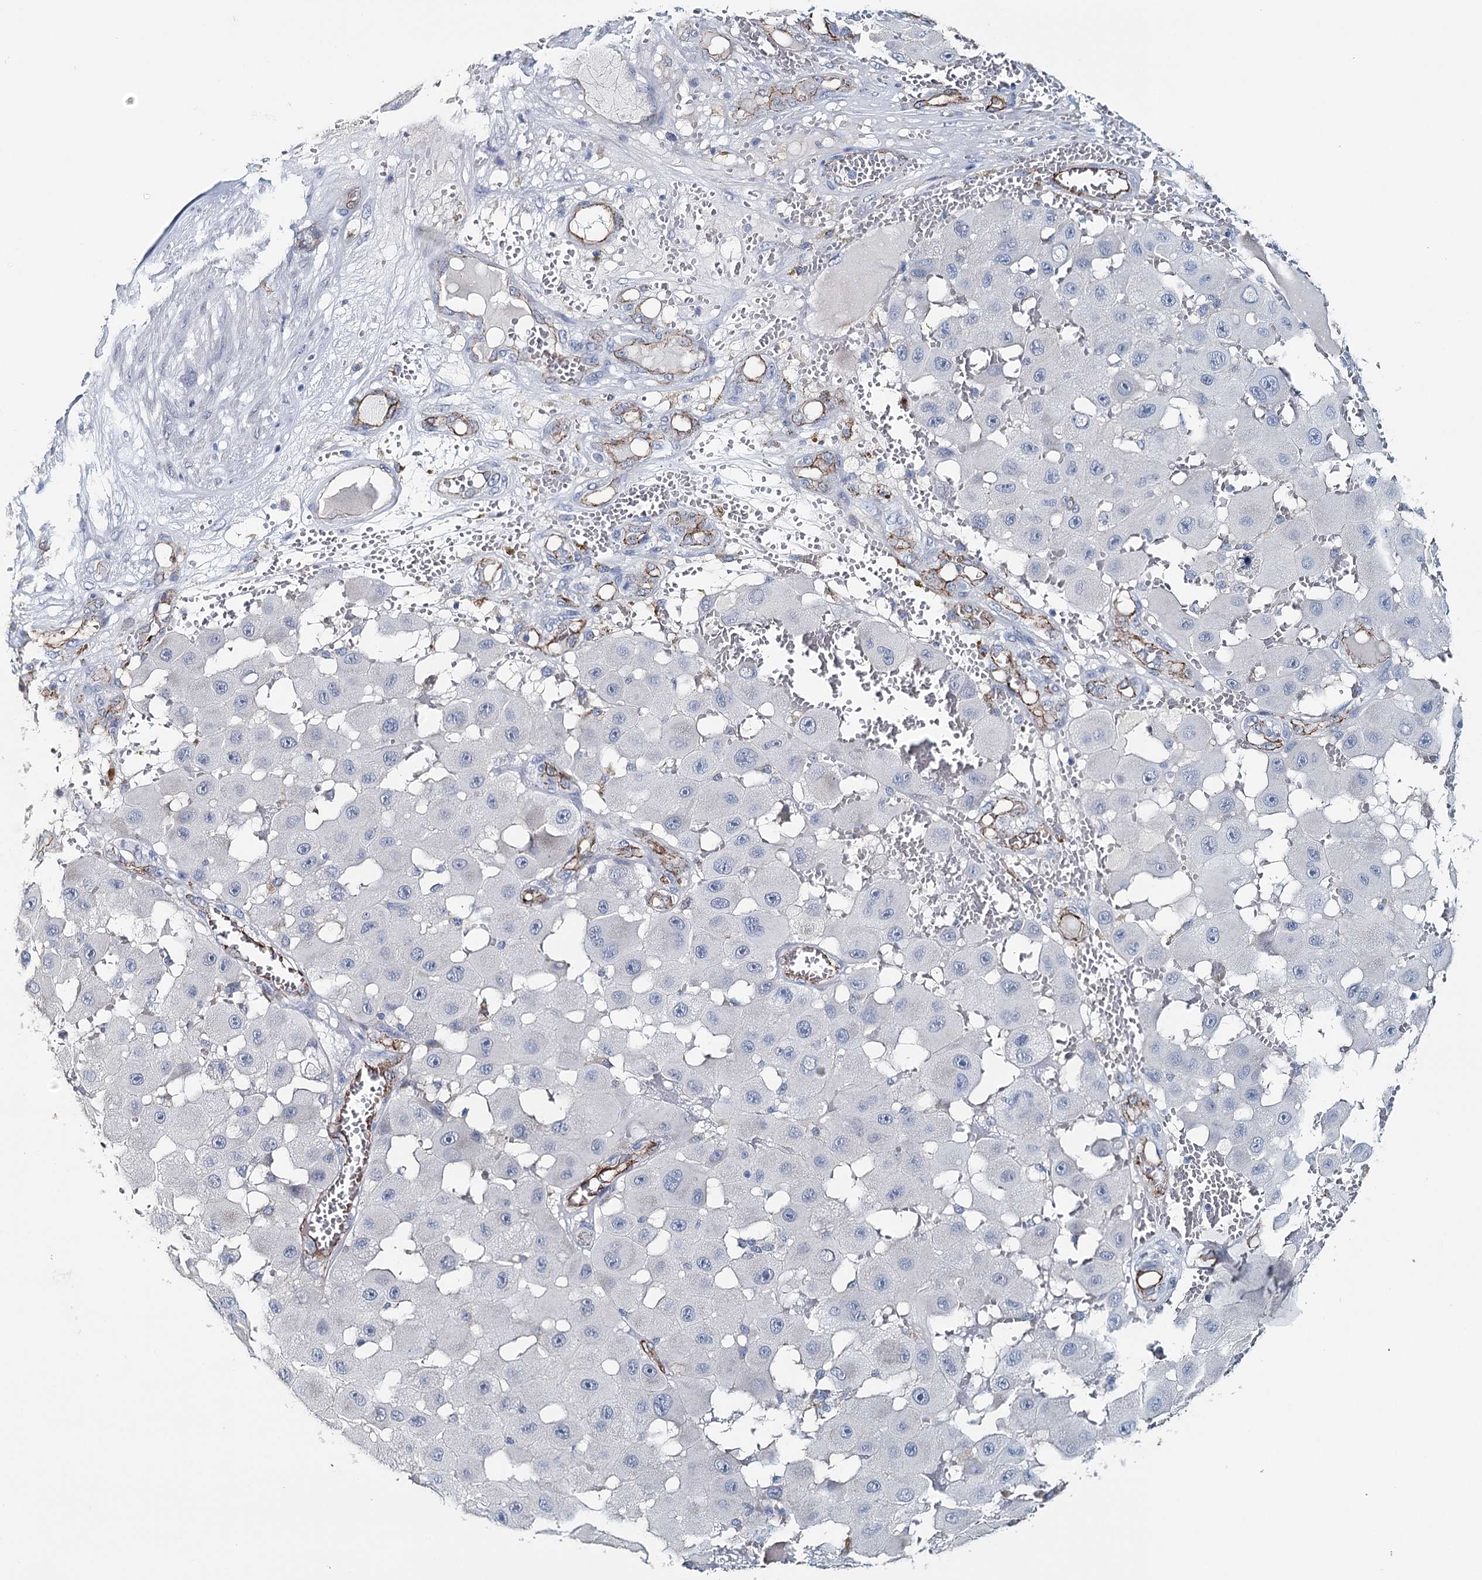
{"staining": {"intensity": "negative", "quantity": "none", "location": "none"}, "tissue": "melanoma", "cell_type": "Tumor cells", "image_type": "cancer", "snomed": [{"axis": "morphology", "description": "Malignant melanoma, NOS"}, {"axis": "topography", "description": "Skin"}], "caption": "Immunohistochemistry (IHC) photomicrograph of human malignant melanoma stained for a protein (brown), which shows no positivity in tumor cells.", "gene": "SYNPO", "patient": {"sex": "female", "age": 81}}